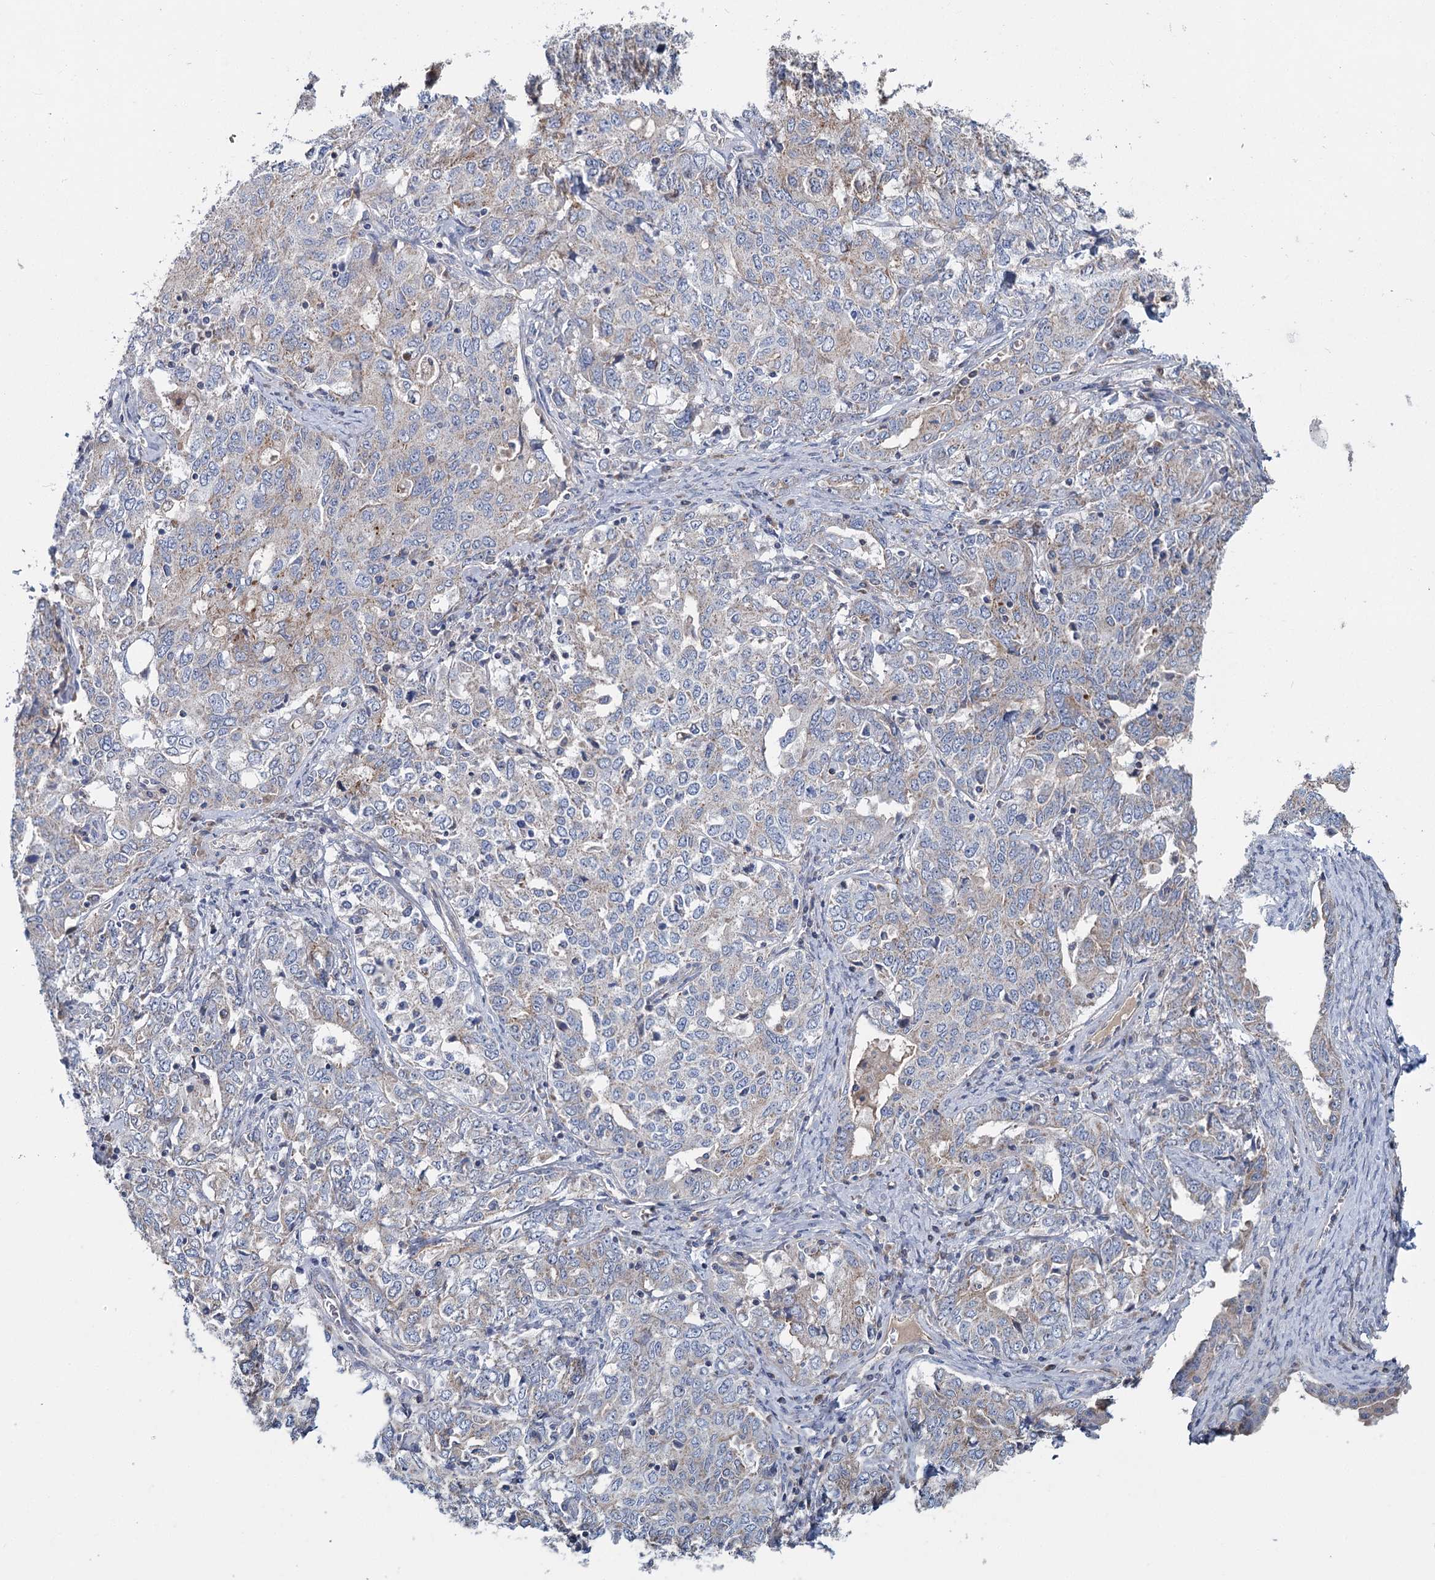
{"staining": {"intensity": "weak", "quantity": "<25%", "location": "cytoplasmic/membranous"}, "tissue": "ovarian cancer", "cell_type": "Tumor cells", "image_type": "cancer", "snomed": [{"axis": "morphology", "description": "Carcinoma, endometroid"}, {"axis": "topography", "description": "Ovary"}], "caption": "IHC photomicrograph of neoplastic tissue: human ovarian cancer stained with DAB (3,3'-diaminobenzidine) displays no significant protein expression in tumor cells. (Stains: DAB IHC with hematoxylin counter stain, Microscopy: brightfield microscopy at high magnification).", "gene": "ANKRD16", "patient": {"sex": "female", "age": 62}}